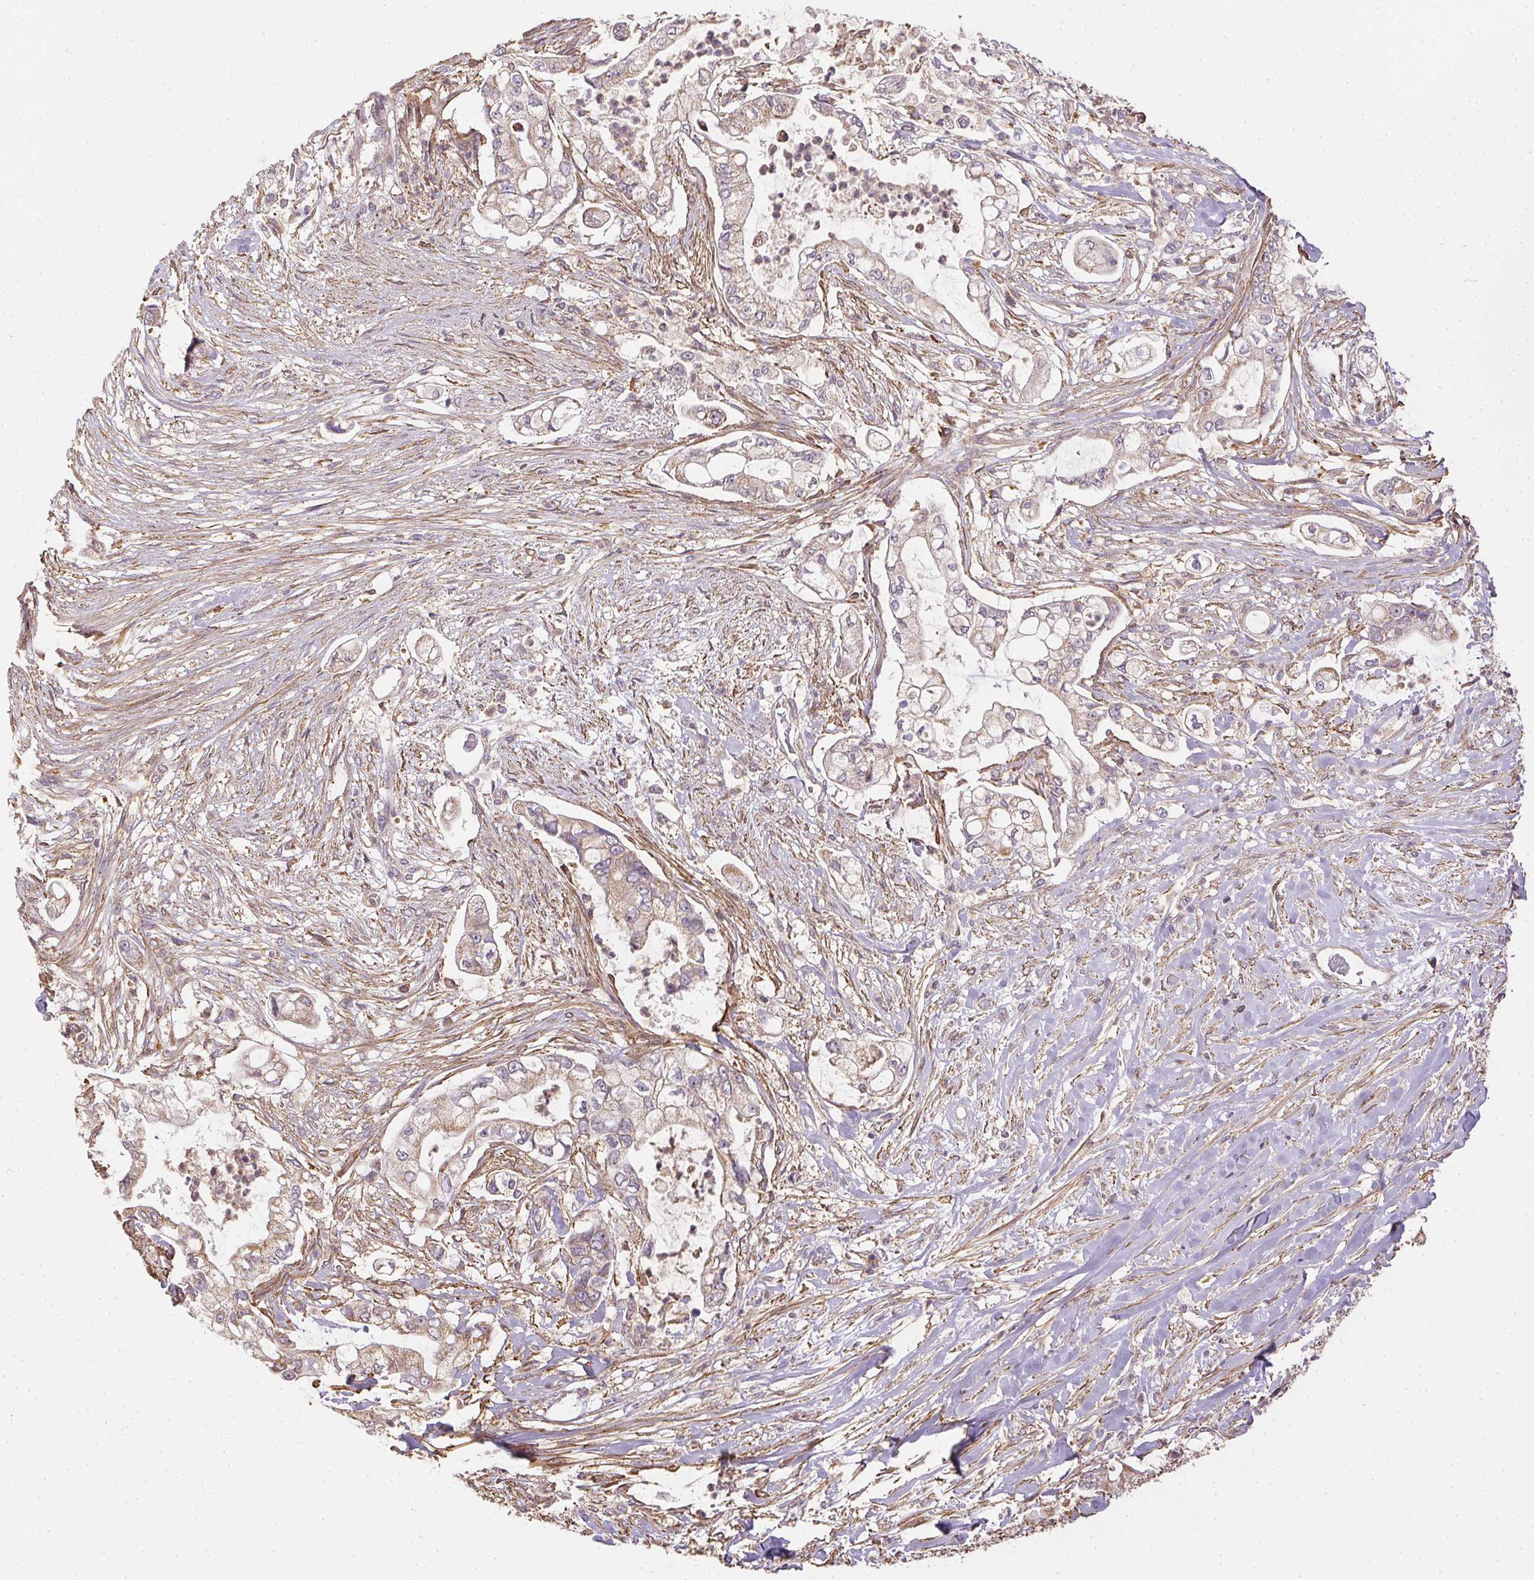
{"staining": {"intensity": "weak", "quantity": "25%-75%", "location": "cytoplasmic/membranous"}, "tissue": "pancreatic cancer", "cell_type": "Tumor cells", "image_type": "cancer", "snomed": [{"axis": "morphology", "description": "Adenocarcinoma, NOS"}, {"axis": "topography", "description": "Pancreas"}], "caption": "Immunohistochemical staining of human pancreatic adenocarcinoma displays low levels of weak cytoplasmic/membranous positivity in about 25%-75% of tumor cells.", "gene": "REV3L", "patient": {"sex": "female", "age": 69}}